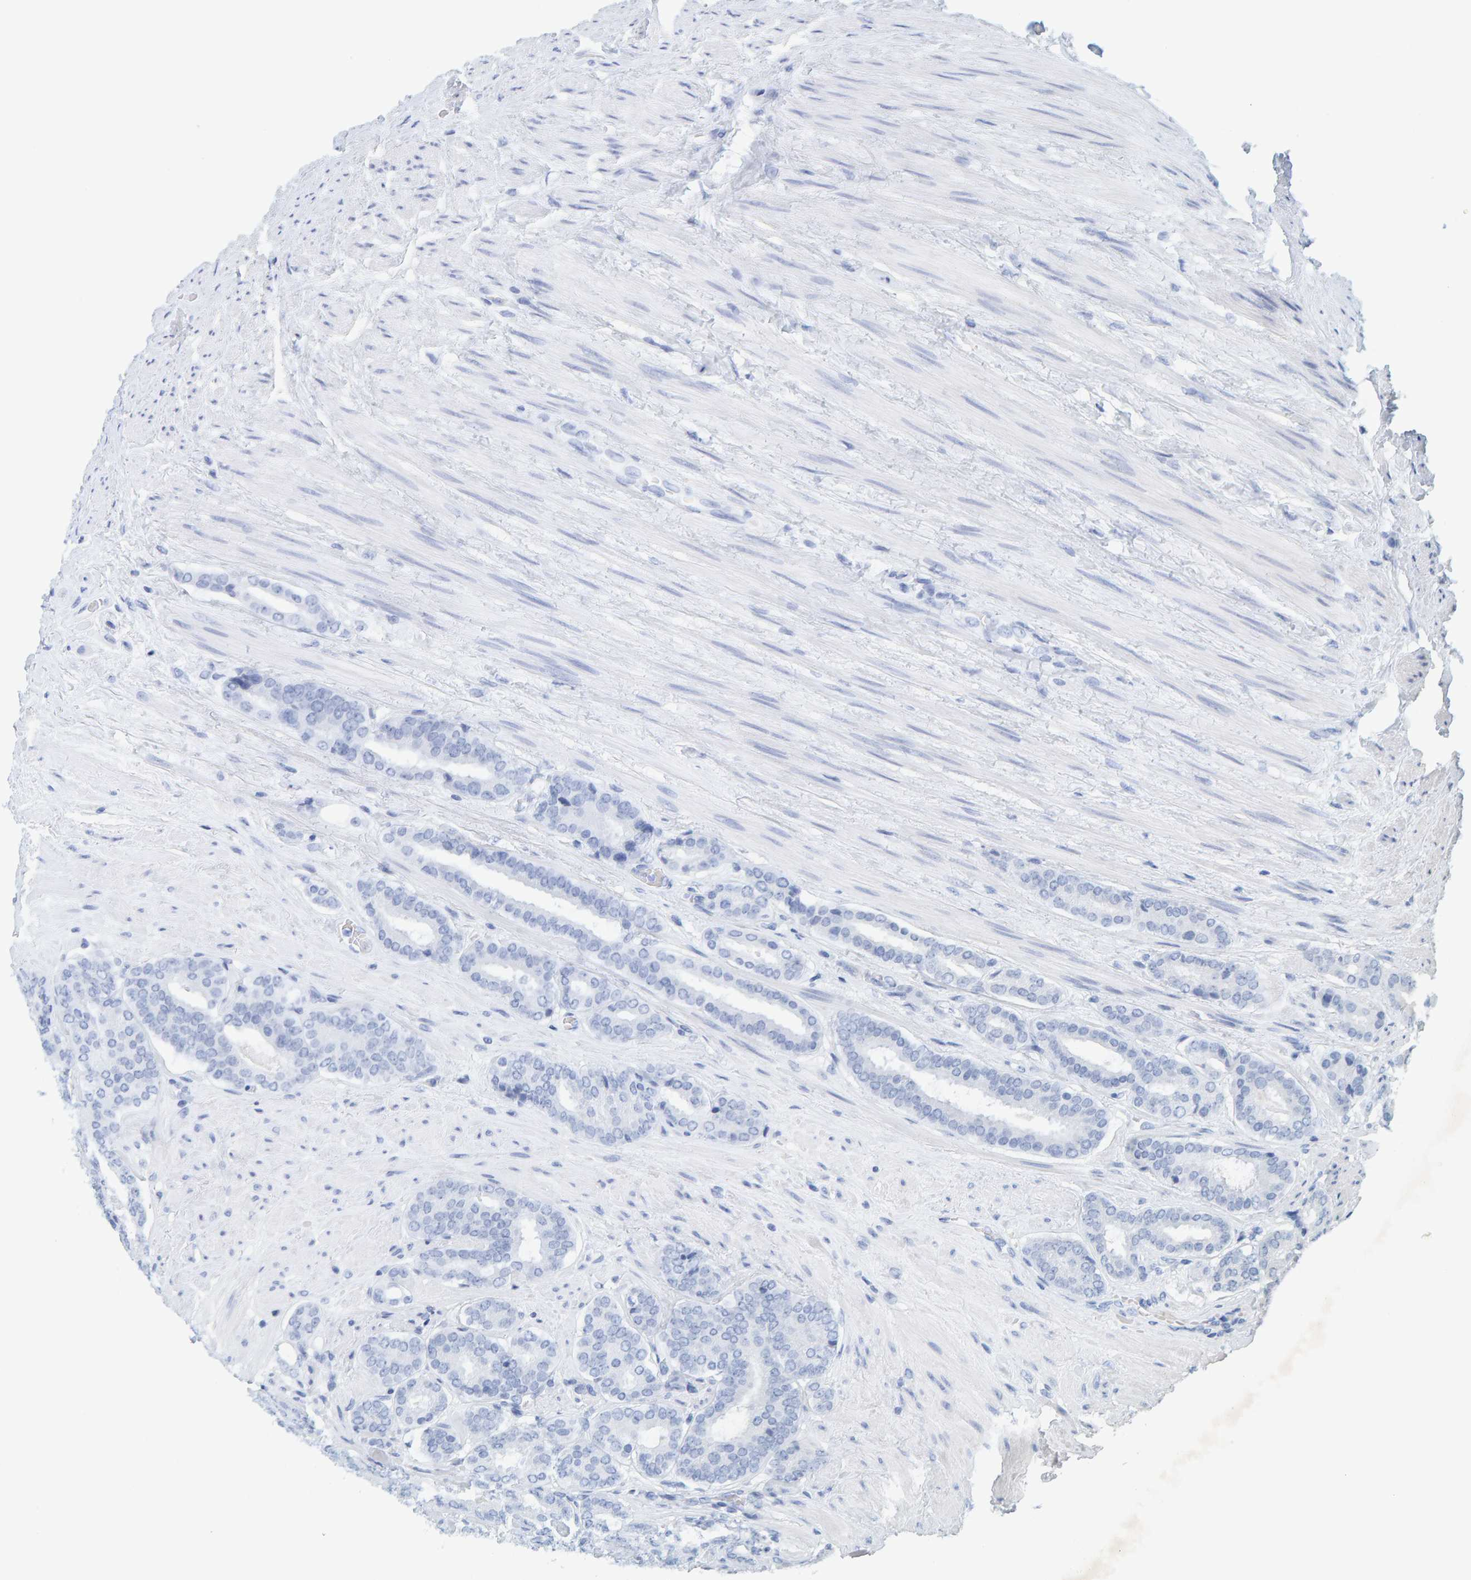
{"staining": {"intensity": "negative", "quantity": "none", "location": "none"}, "tissue": "prostate cancer", "cell_type": "Tumor cells", "image_type": "cancer", "snomed": [{"axis": "morphology", "description": "Adenocarcinoma, Low grade"}, {"axis": "topography", "description": "Prostate"}], "caption": "Tumor cells are negative for brown protein staining in prostate cancer (low-grade adenocarcinoma).", "gene": "SFTPC", "patient": {"sex": "male", "age": 69}}